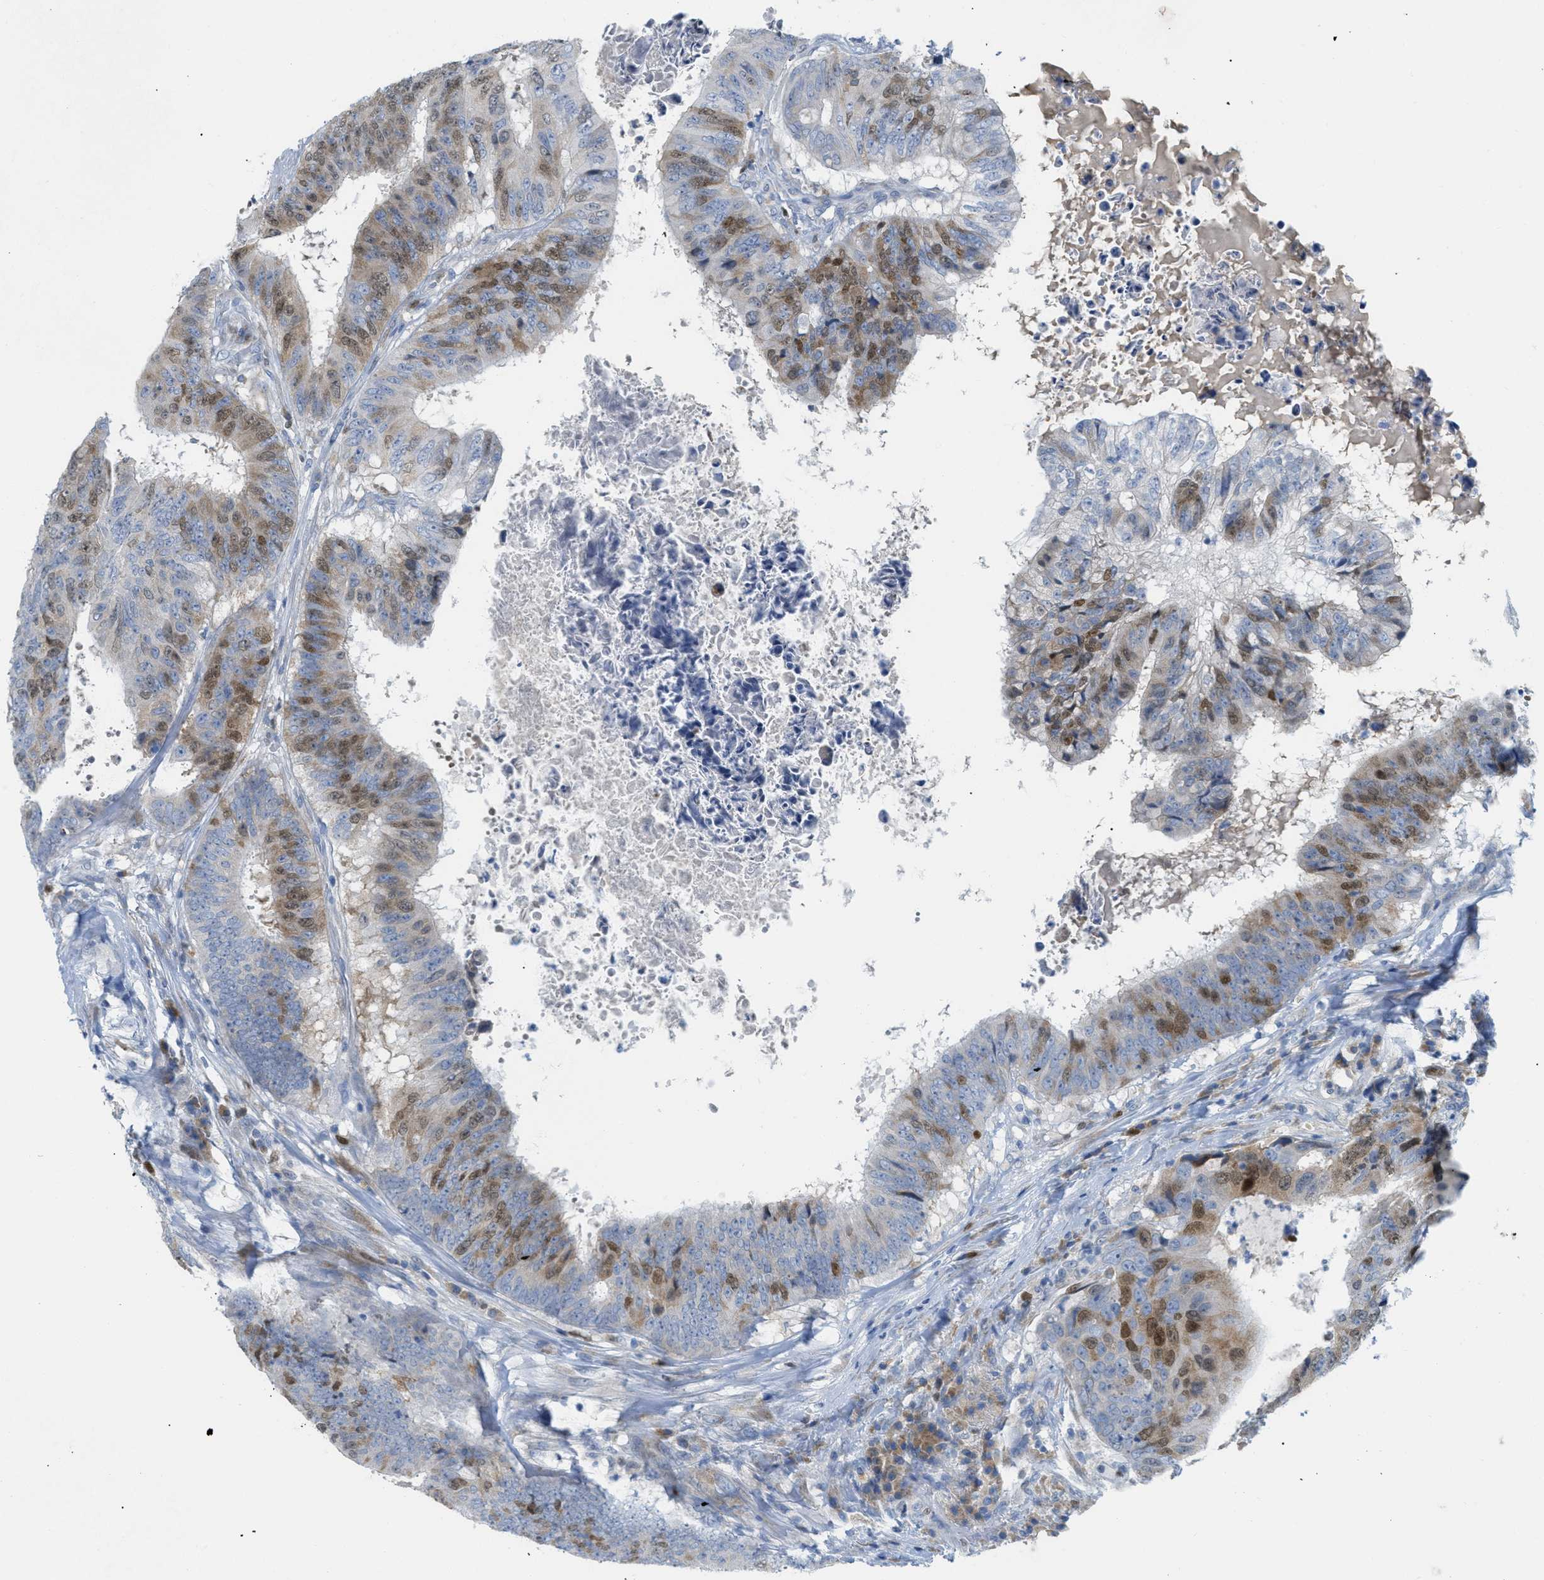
{"staining": {"intensity": "moderate", "quantity": "25%-75%", "location": "cytoplasmic/membranous,nuclear"}, "tissue": "colorectal cancer", "cell_type": "Tumor cells", "image_type": "cancer", "snomed": [{"axis": "morphology", "description": "Adenocarcinoma, NOS"}, {"axis": "topography", "description": "Rectum"}], "caption": "IHC of colorectal adenocarcinoma shows medium levels of moderate cytoplasmic/membranous and nuclear positivity in about 25%-75% of tumor cells.", "gene": "ORC6", "patient": {"sex": "male", "age": 72}}